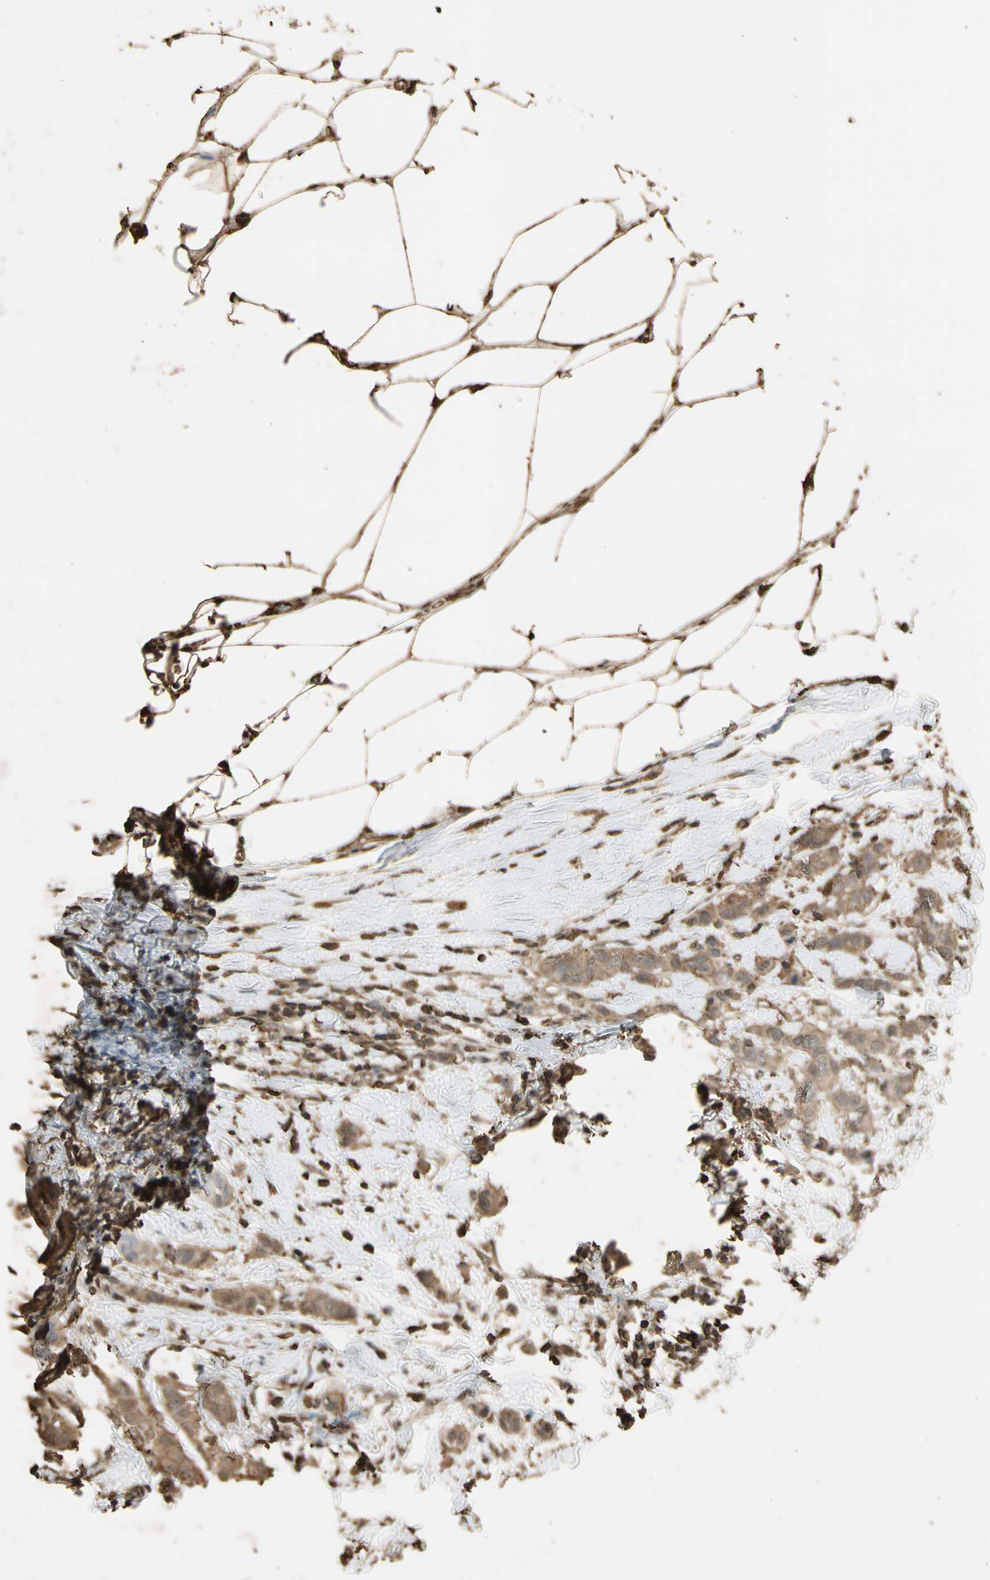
{"staining": {"intensity": "moderate", "quantity": ">75%", "location": "cytoplasmic/membranous"}, "tissue": "breast cancer", "cell_type": "Tumor cells", "image_type": "cancer", "snomed": [{"axis": "morphology", "description": "Duct carcinoma"}, {"axis": "topography", "description": "Breast"}], "caption": "Tumor cells show medium levels of moderate cytoplasmic/membranous staining in about >75% of cells in human breast cancer (invasive ductal carcinoma).", "gene": "TNFSF13B", "patient": {"sex": "female", "age": 50}}